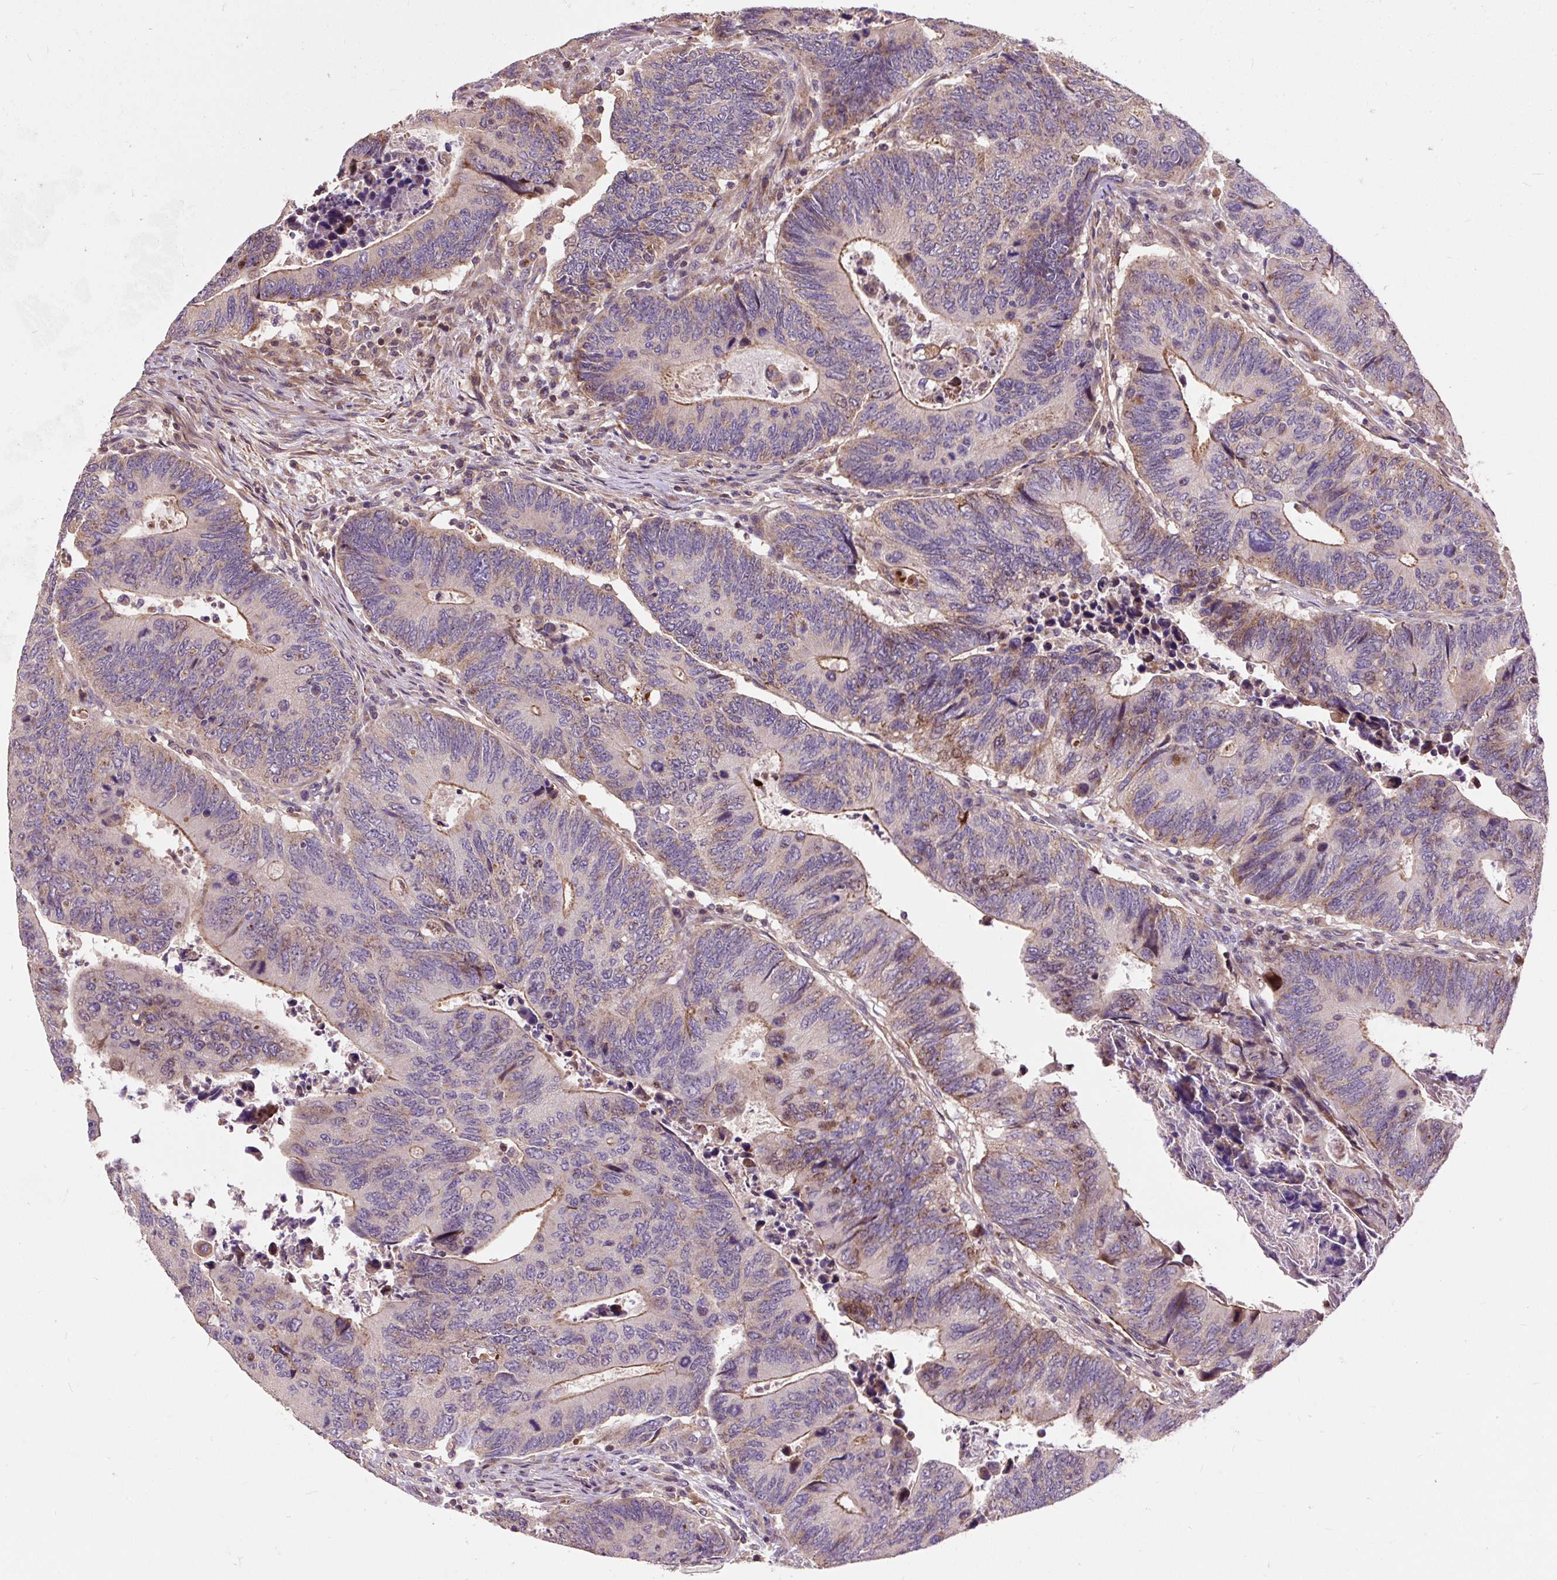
{"staining": {"intensity": "moderate", "quantity": "<25%", "location": "cytoplasmic/membranous"}, "tissue": "colorectal cancer", "cell_type": "Tumor cells", "image_type": "cancer", "snomed": [{"axis": "morphology", "description": "Adenocarcinoma, NOS"}, {"axis": "topography", "description": "Colon"}], "caption": "The immunohistochemical stain shows moderate cytoplasmic/membranous positivity in tumor cells of colorectal adenocarcinoma tissue.", "gene": "PRIMPOL", "patient": {"sex": "male", "age": 87}}